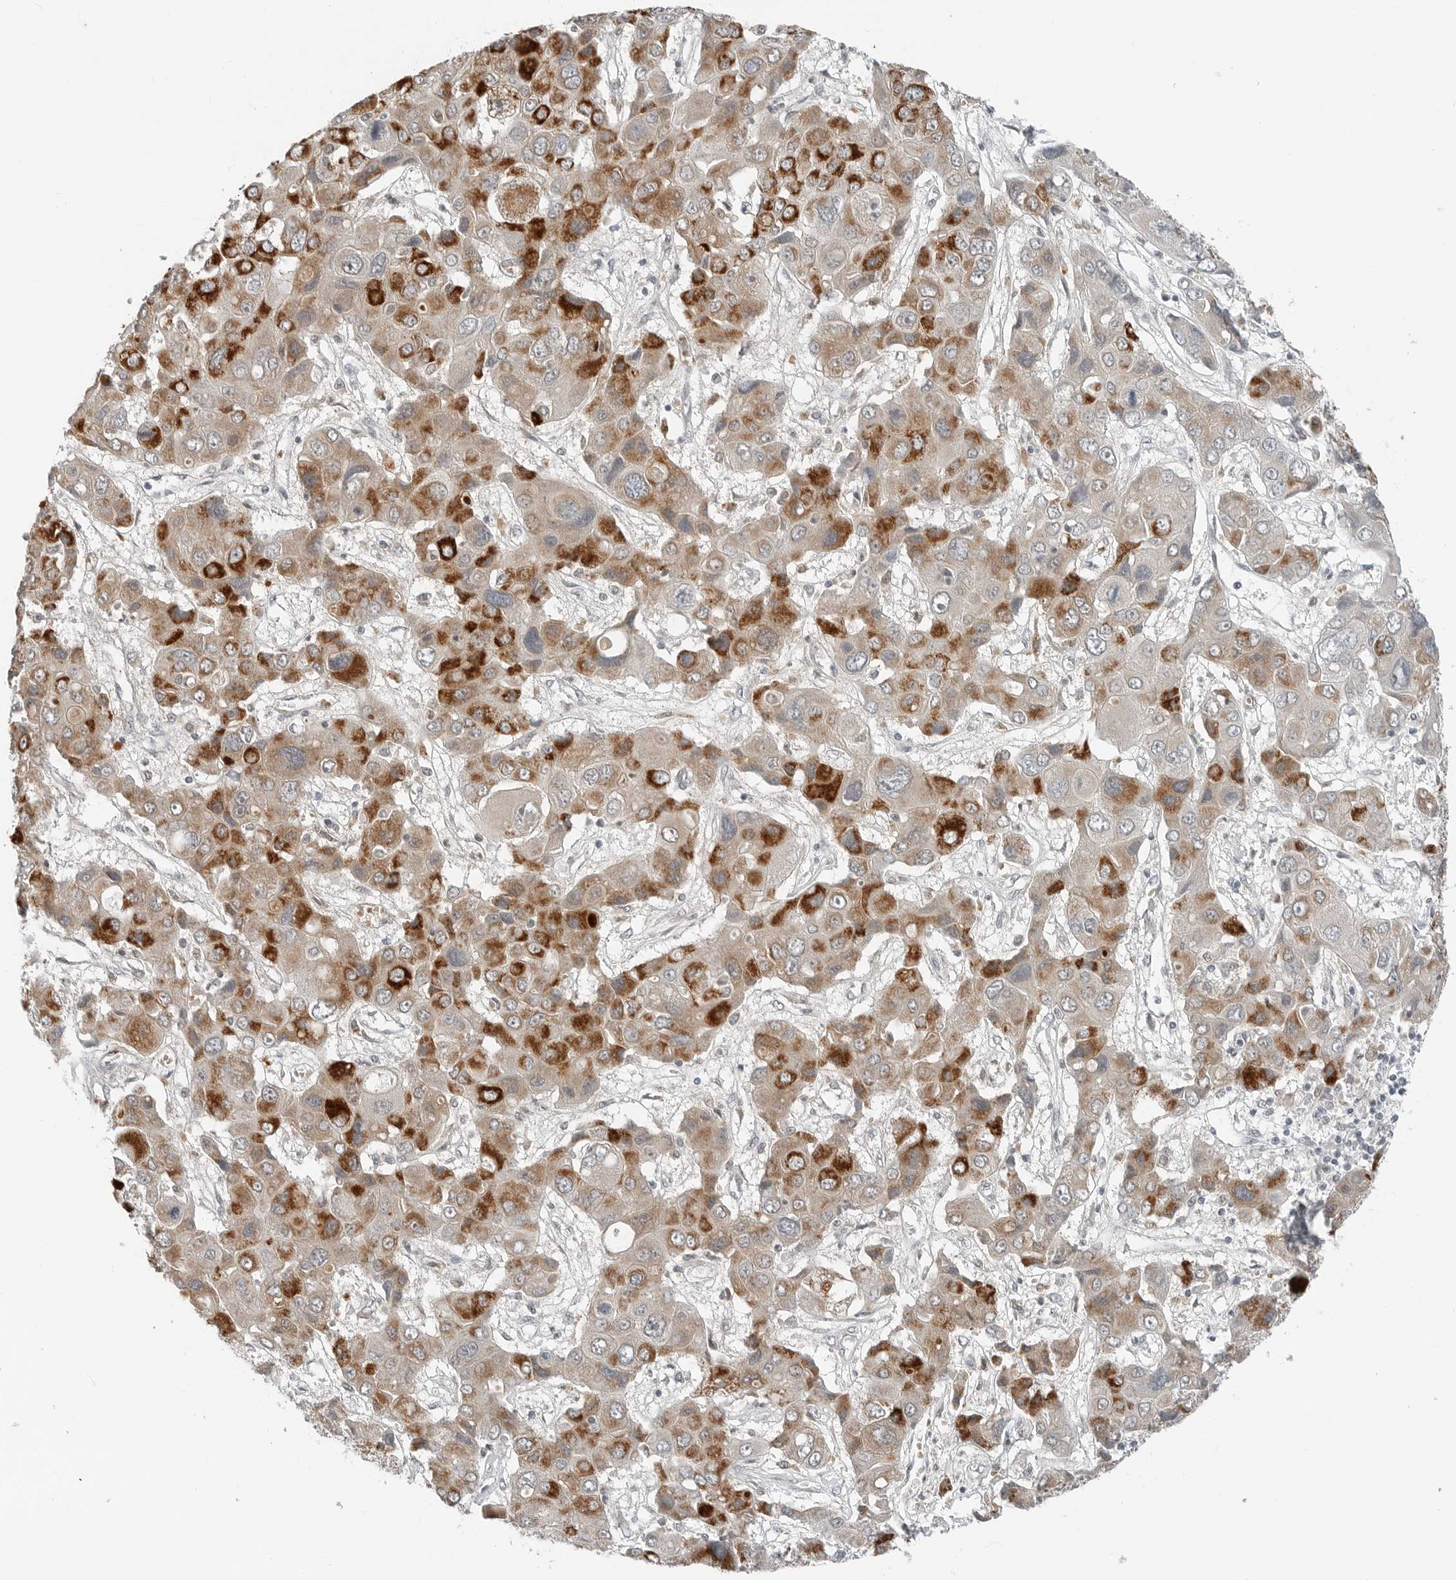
{"staining": {"intensity": "strong", "quantity": "25%-75%", "location": "cytoplasmic/membranous"}, "tissue": "liver cancer", "cell_type": "Tumor cells", "image_type": "cancer", "snomed": [{"axis": "morphology", "description": "Cholangiocarcinoma"}, {"axis": "topography", "description": "Liver"}], "caption": "Protein expression by immunohistochemistry (IHC) reveals strong cytoplasmic/membranous staining in about 25%-75% of tumor cells in liver cancer.", "gene": "FCRLB", "patient": {"sex": "male", "age": 67}}